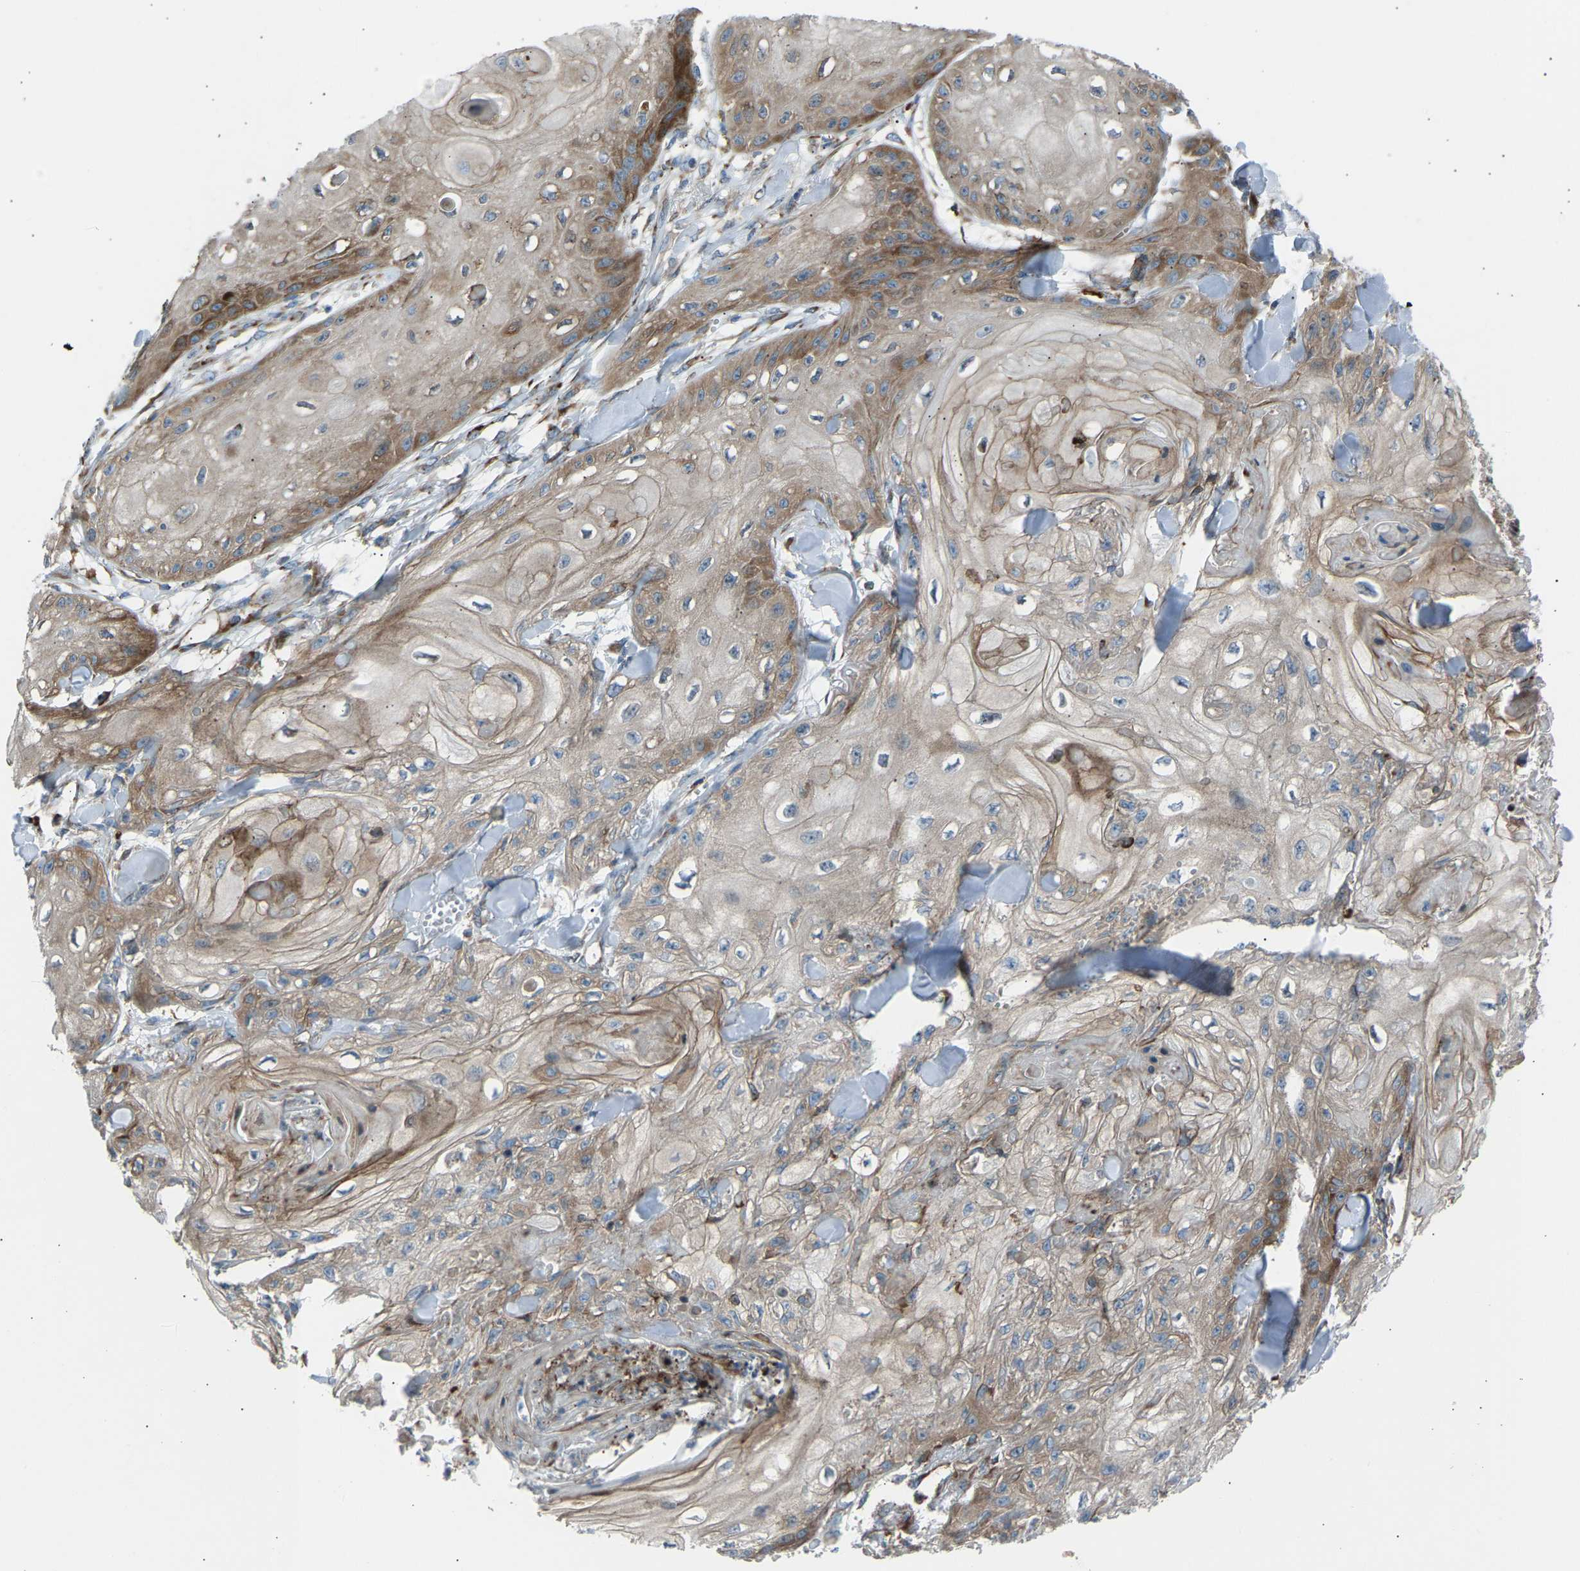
{"staining": {"intensity": "moderate", "quantity": ">75%", "location": "cytoplasmic/membranous"}, "tissue": "skin cancer", "cell_type": "Tumor cells", "image_type": "cancer", "snomed": [{"axis": "morphology", "description": "Squamous cell carcinoma, NOS"}, {"axis": "topography", "description": "Skin"}], "caption": "Squamous cell carcinoma (skin) tissue shows moderate cytoplasmic/membranous staining in approximately >75% of tumor cells, visualized by immunohistochemistry.", "gene": "VPS41", "patient": {"sex": "male", "age": 74}}